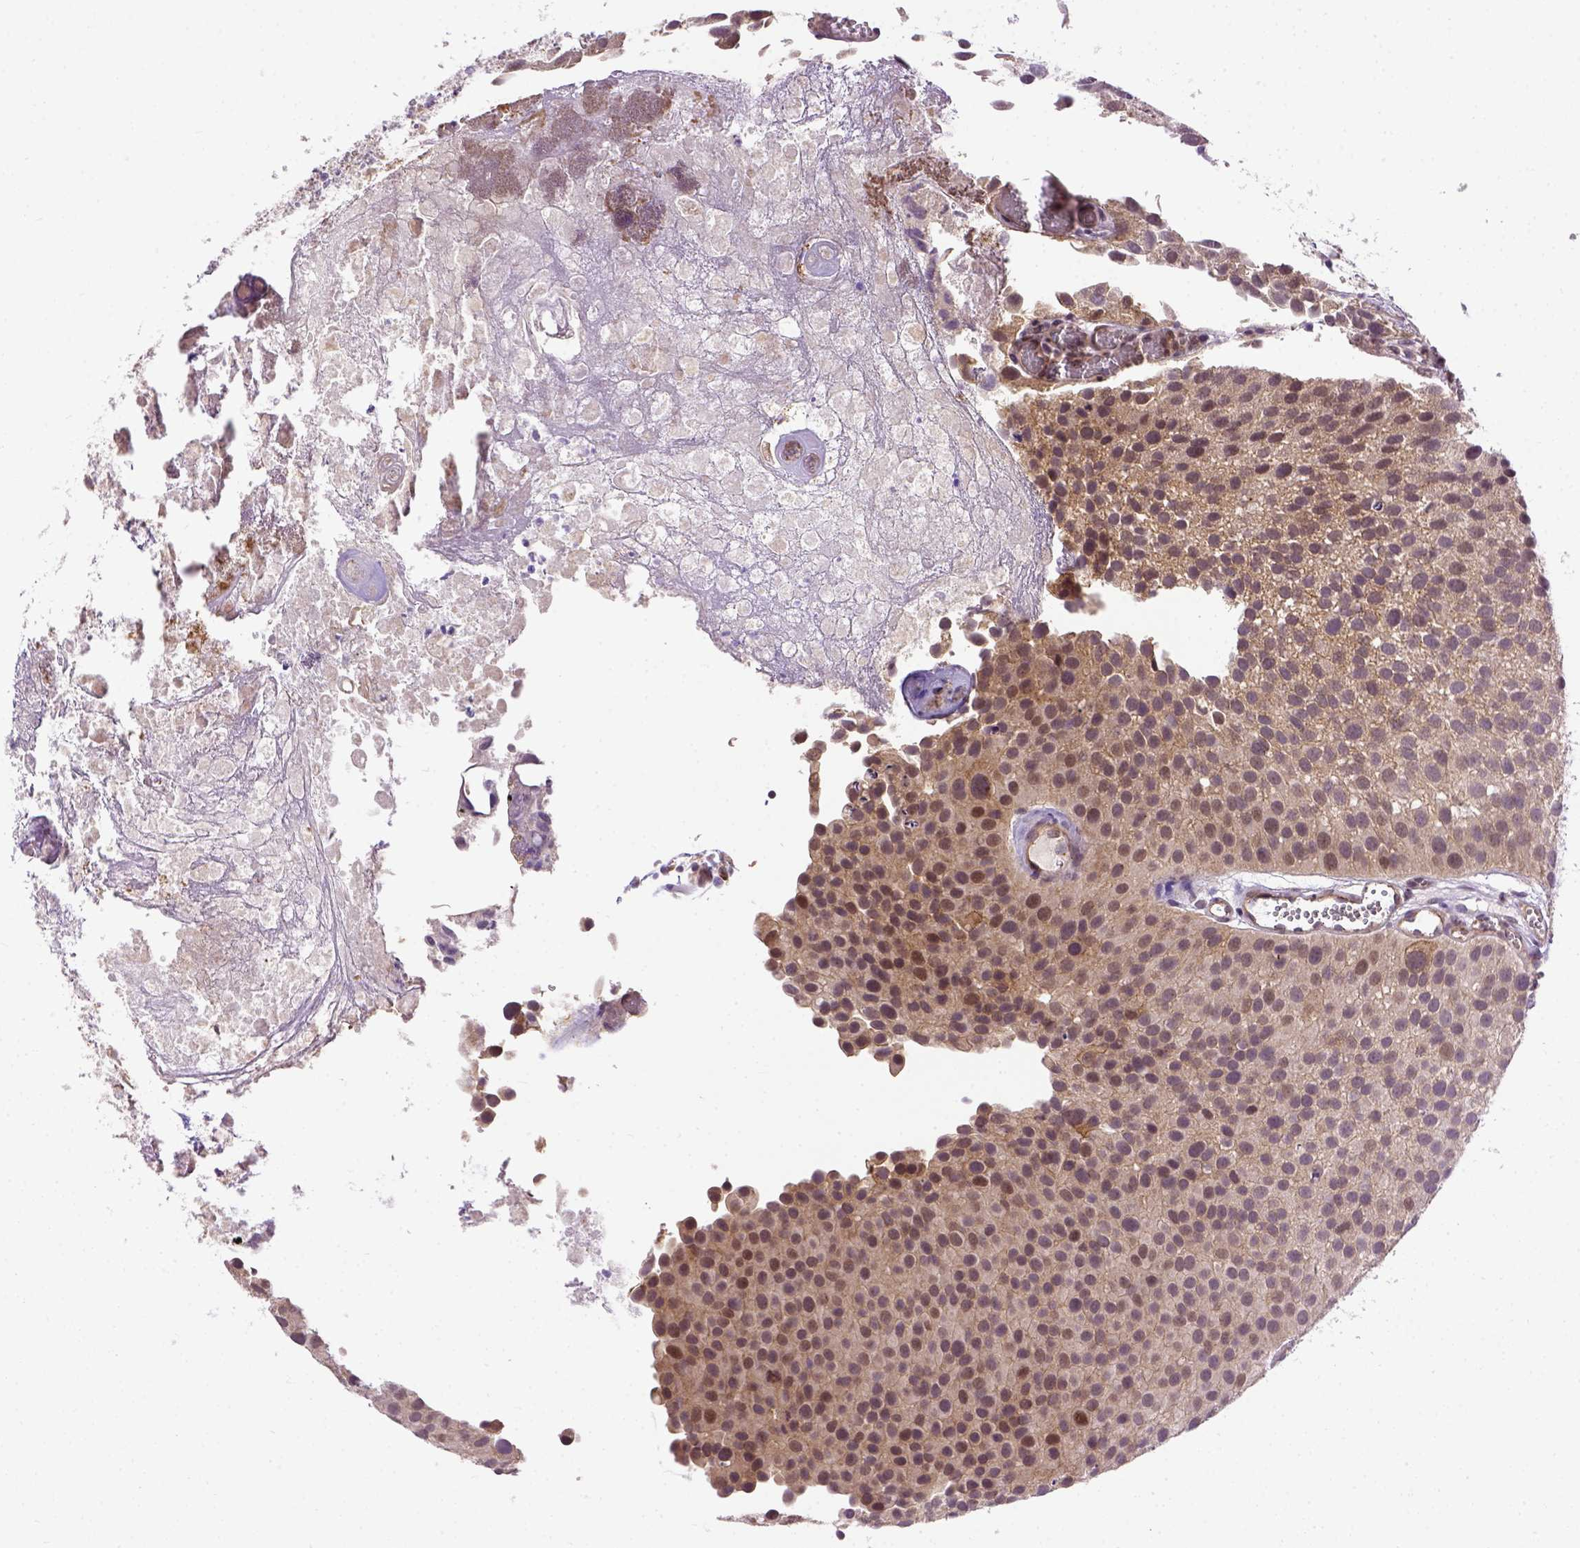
{"staining": {"intensity": "moderate", "quantity": "<25%", "location": "cytoplasmic/membranous,nuclear"}, "tissue": "urothelial cancer", "cell_type": "Tumor cells", "image_type": "cancer", "snomed": [{"axis": "morphology", "description": "Urothelial carcinoma, Low grade"}, {"axis": "topography", "description": "Urinary bladder"}], "caption": "Urothelial cancer stained with a protein marker shows moderate staining in tumor cells.", "gene": "KAZN", "patient": {"sex": "female", "age": 69}}